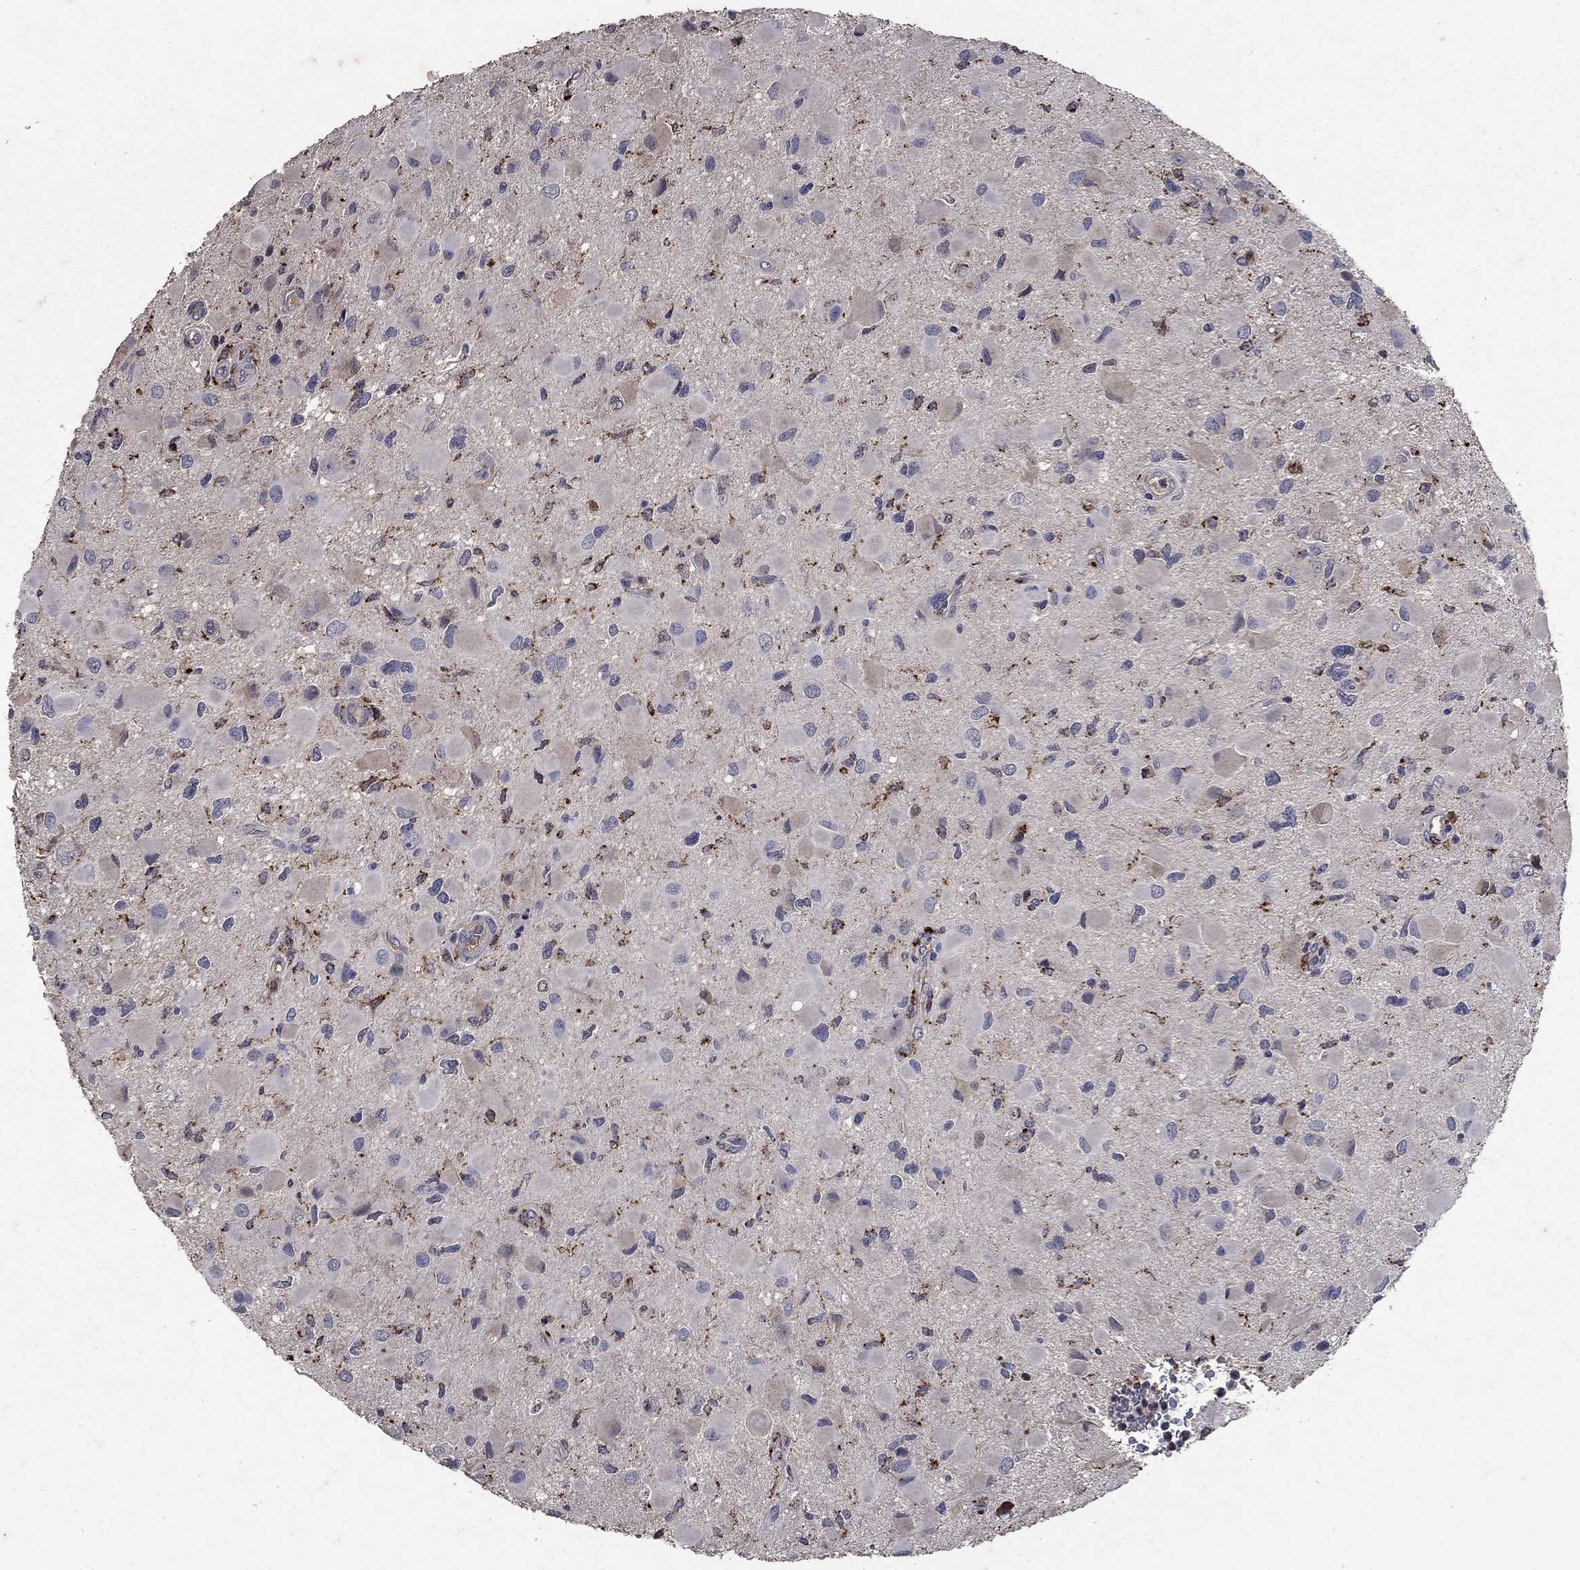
{"staining": {"intensity": "moderate", "quantity": "<25%", "location": "cytoplasmic/membranous"}, "tissue": "glioma", "cell_type": "Tumor cells", "image_type": "cancer", "snomed": [{"axis": "morphology", "description": "Glioma, malignant, Low grade"}, {"axis": "topography", "description": "Brain"}], "caption": "This photomicrograph shows glioma stained with immunohistochemistry to label a protein in brown. The cytoplasmic/membranous of tumor cells show moderate positivity for the protein. Nuclei are counter-stained blue.", "gene": "NPC2", "patient": {"sex": "female", "age": 32}}